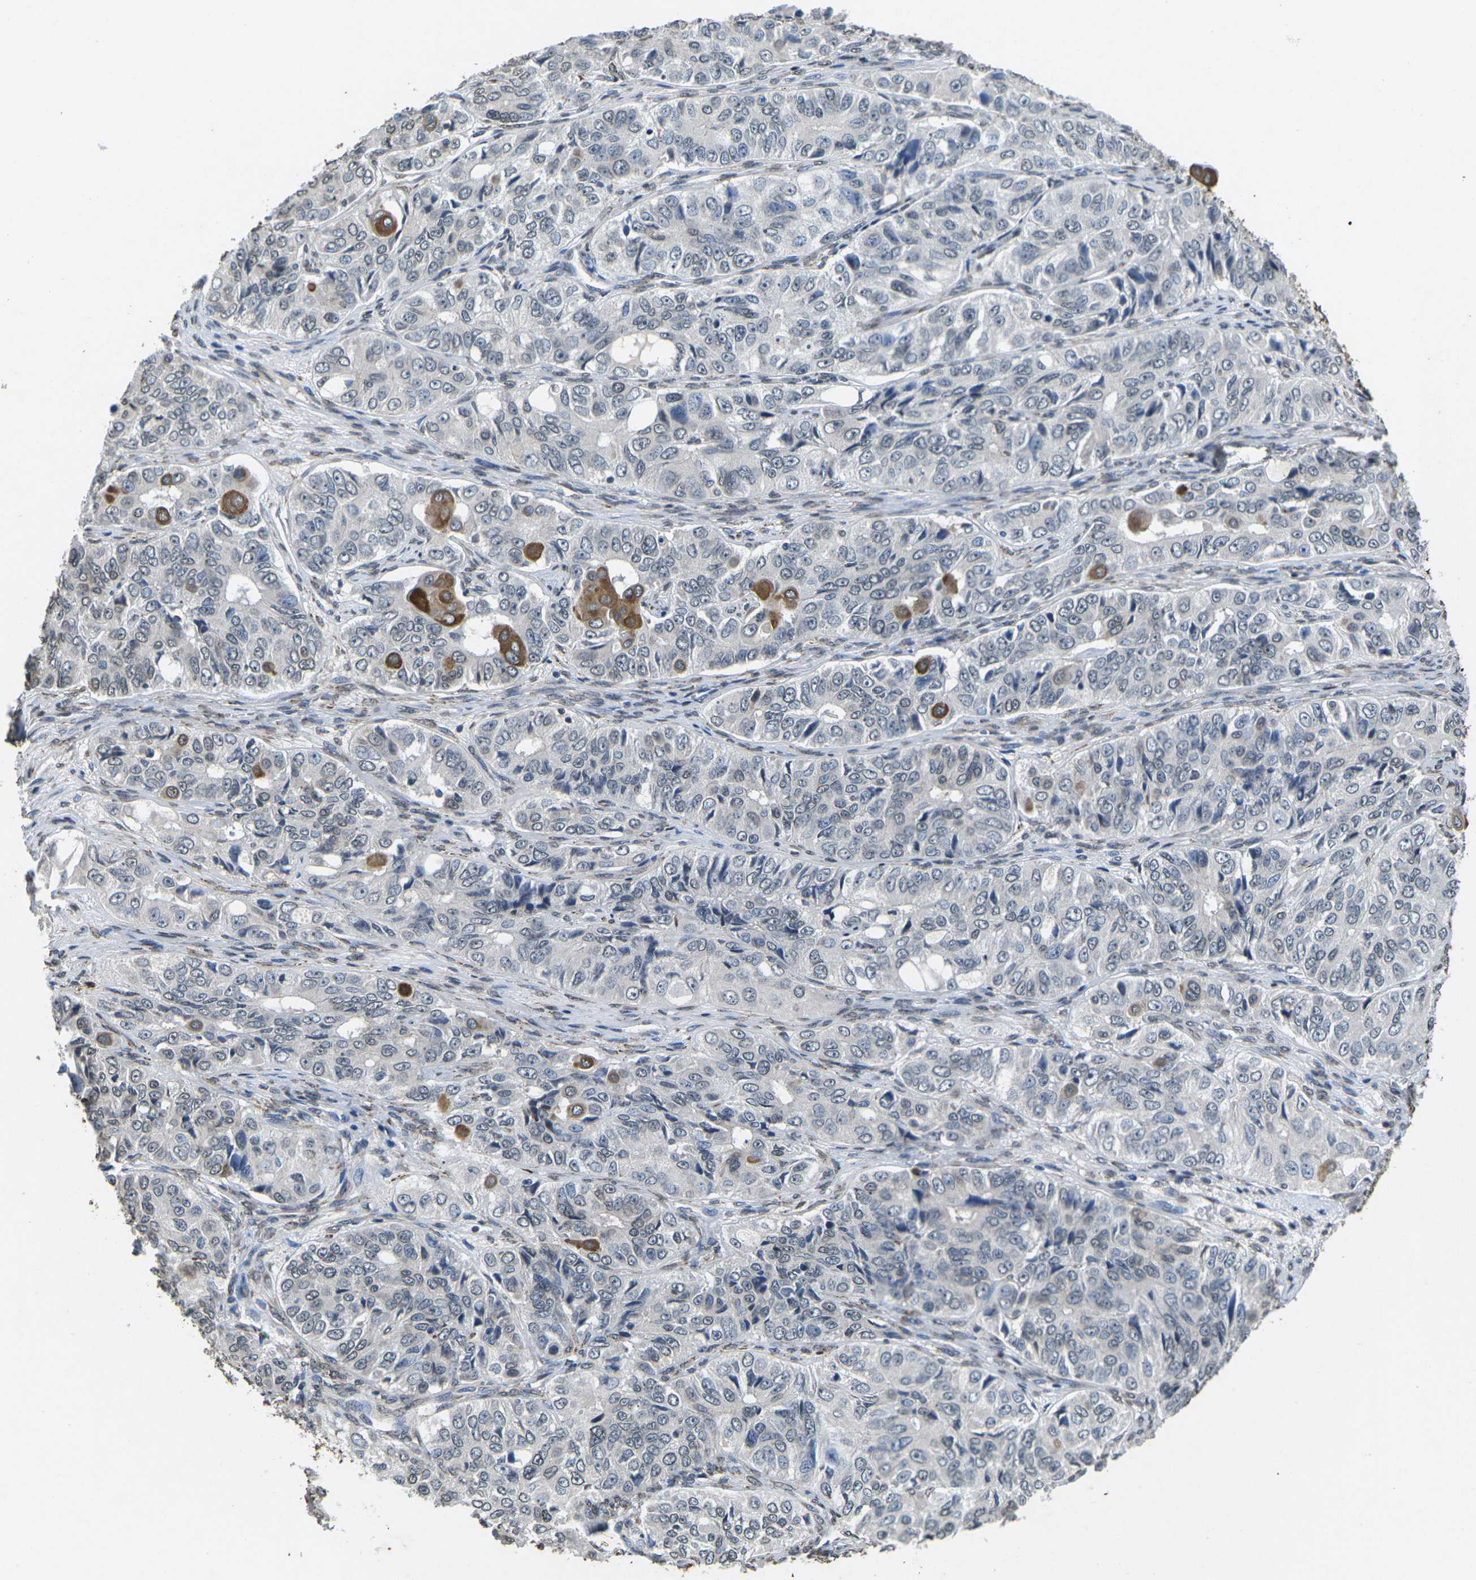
{"staining": {"intensity": "weak", "quantity": "<25%", "location": "cytoplasmic/membranous"}, "tissue": "ovarian cancer", "cell_type": "Tumor cells", "image_type": "cancer", "snomed": [{"axis": "morphology", "description": "Carcinoma, endometroid"}, {"axis": "topography", "description": "Ovary"}], "caption": "Protein analysis of endometroid carcinoma (ovarian) demonstrates no significant positivity in tumor cells. (Brightfield microscopy of DAB (3,3'-diaminobenzidine) immunohistochemistry (IHC) at high magnification).", "gene": "SCNN1B", "patient": {"sex": "female", "age": 51}}